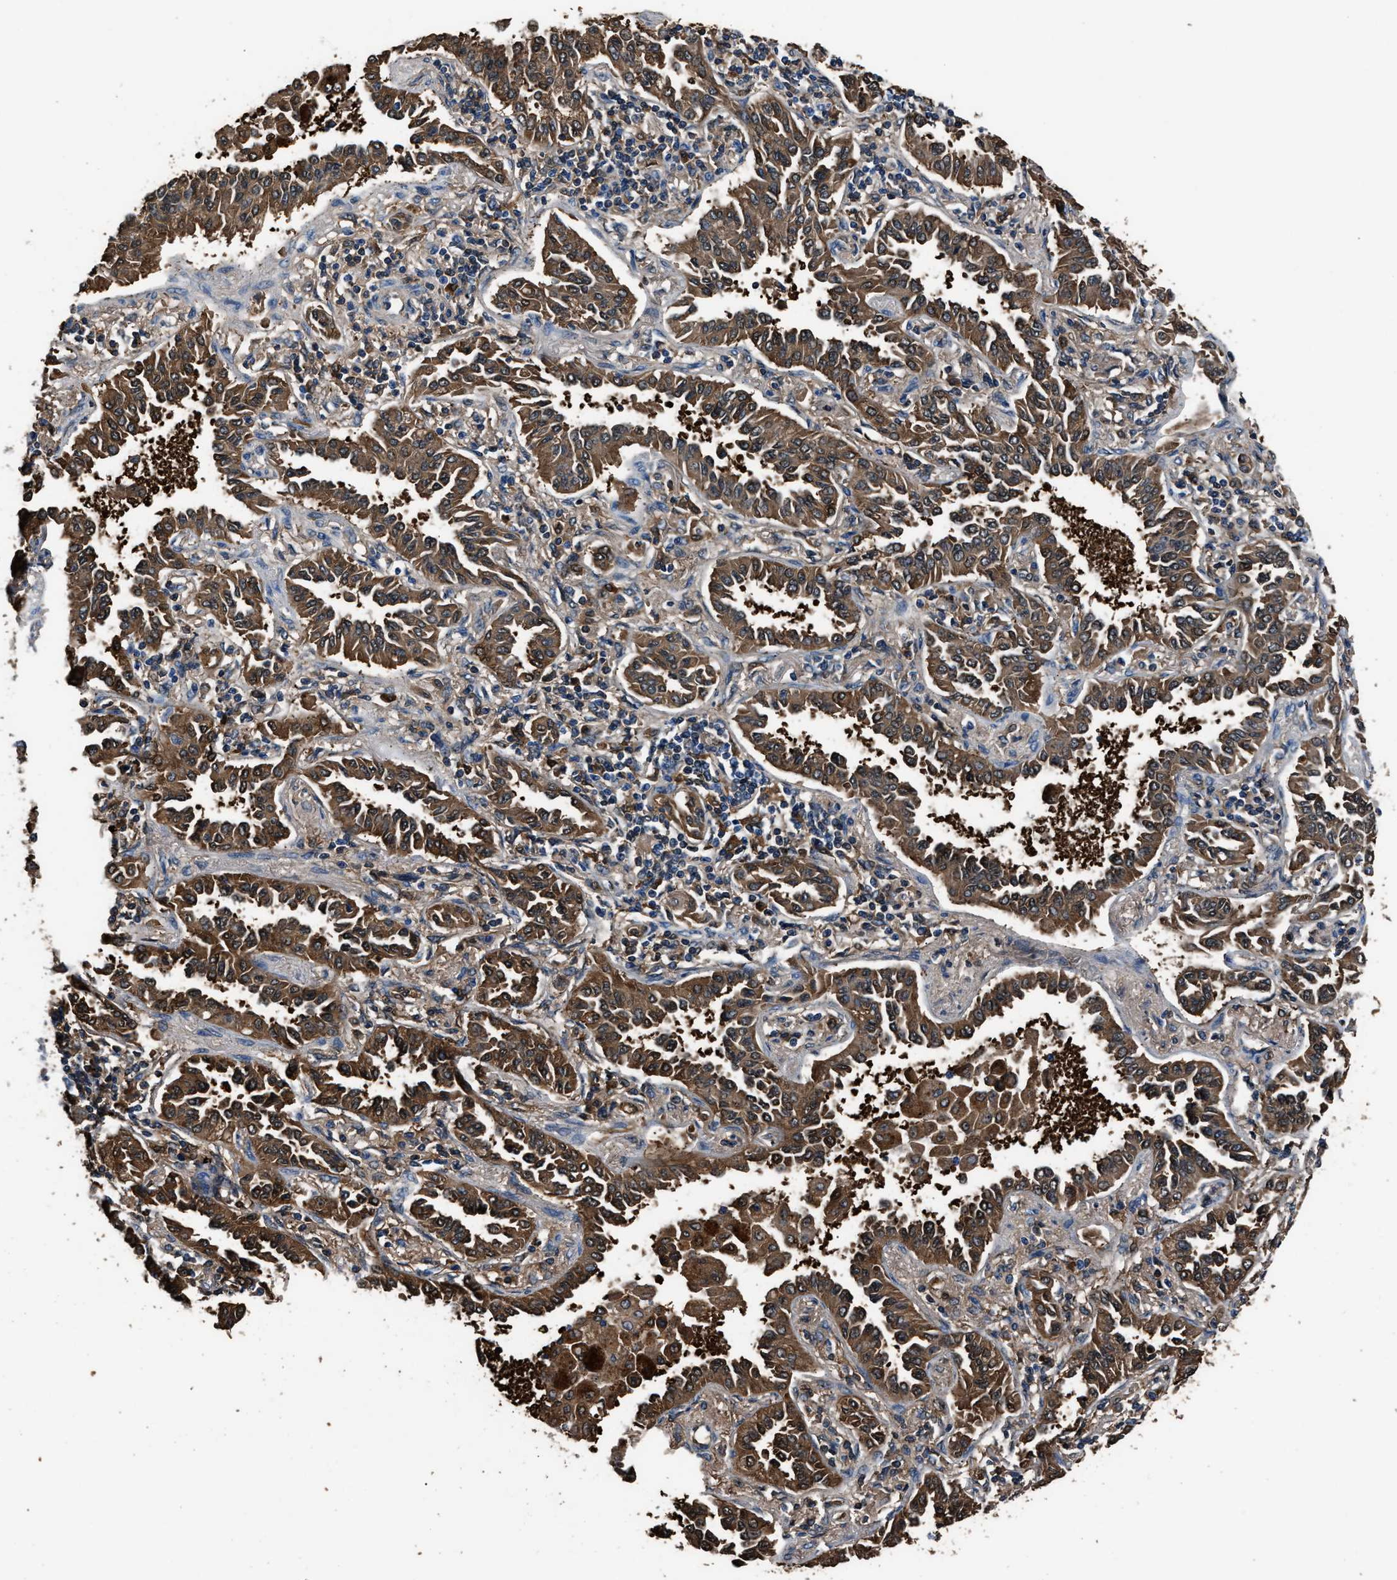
{"staining": {"intensity": "moderate", "quantity": ">75%", "location": "cytoplasmic/membranous"}, "tissue": "lung cancer", "cell_type": "Tumor cells", "image_type": "cancer", "snomed": [{"axis": "morphology", "description": "Normal tissue, NOS"}, {"axis": "morphology", "description": "Adenocarcinoma, NOS"}, {"axis": "topography", "description": "Lung"}], "caption": "Immunohistochemical staining of human lung cancer exhibits medium levels of moderate cytoplasmic/membranous staining in about >75% of tumor cells.", "gene": "GSTP1", "patient": {"sex": "male", "age": 59}}